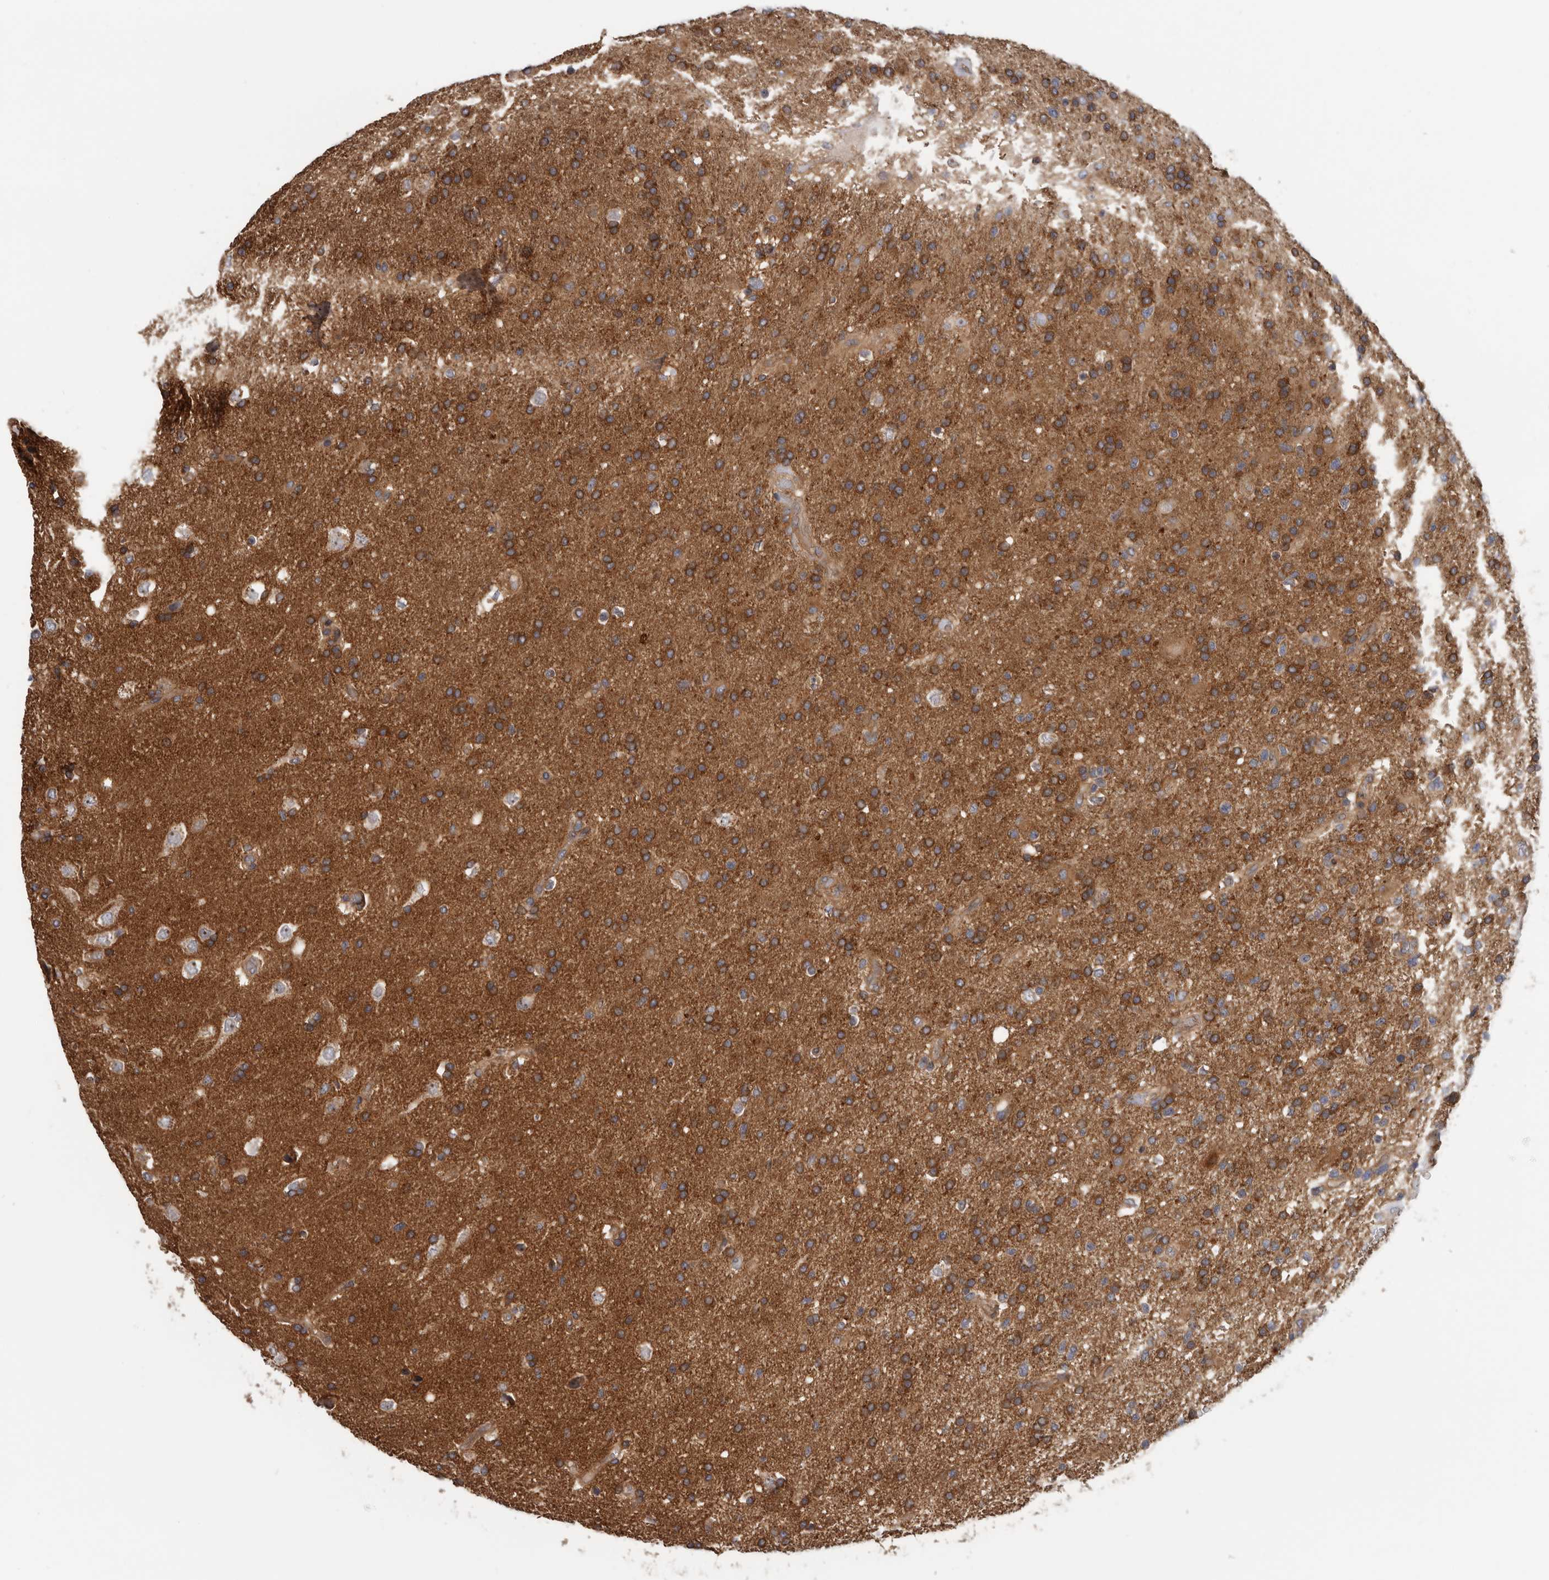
{"staining": {"intensity": "moderate", "quantity": ">75%", "location": "cytoplasmic/membranous"}, "tissue": "glioma", "cell_type": "Tumor cells", "image_type": "cancer", "snomed": [{"axis": "morphology", "description": "Glioma, malignant, High grade"}, {"axis": "topography", "description": "Brain"}], "caption": "Protein expression analysis of human high-grade glioma (malignant) reveals moderate cytoplasmic/membranous staining in approximately >75% of tumor cells.", "gene": "HINT3", "patient": {"sex": "male", "age": 72}}